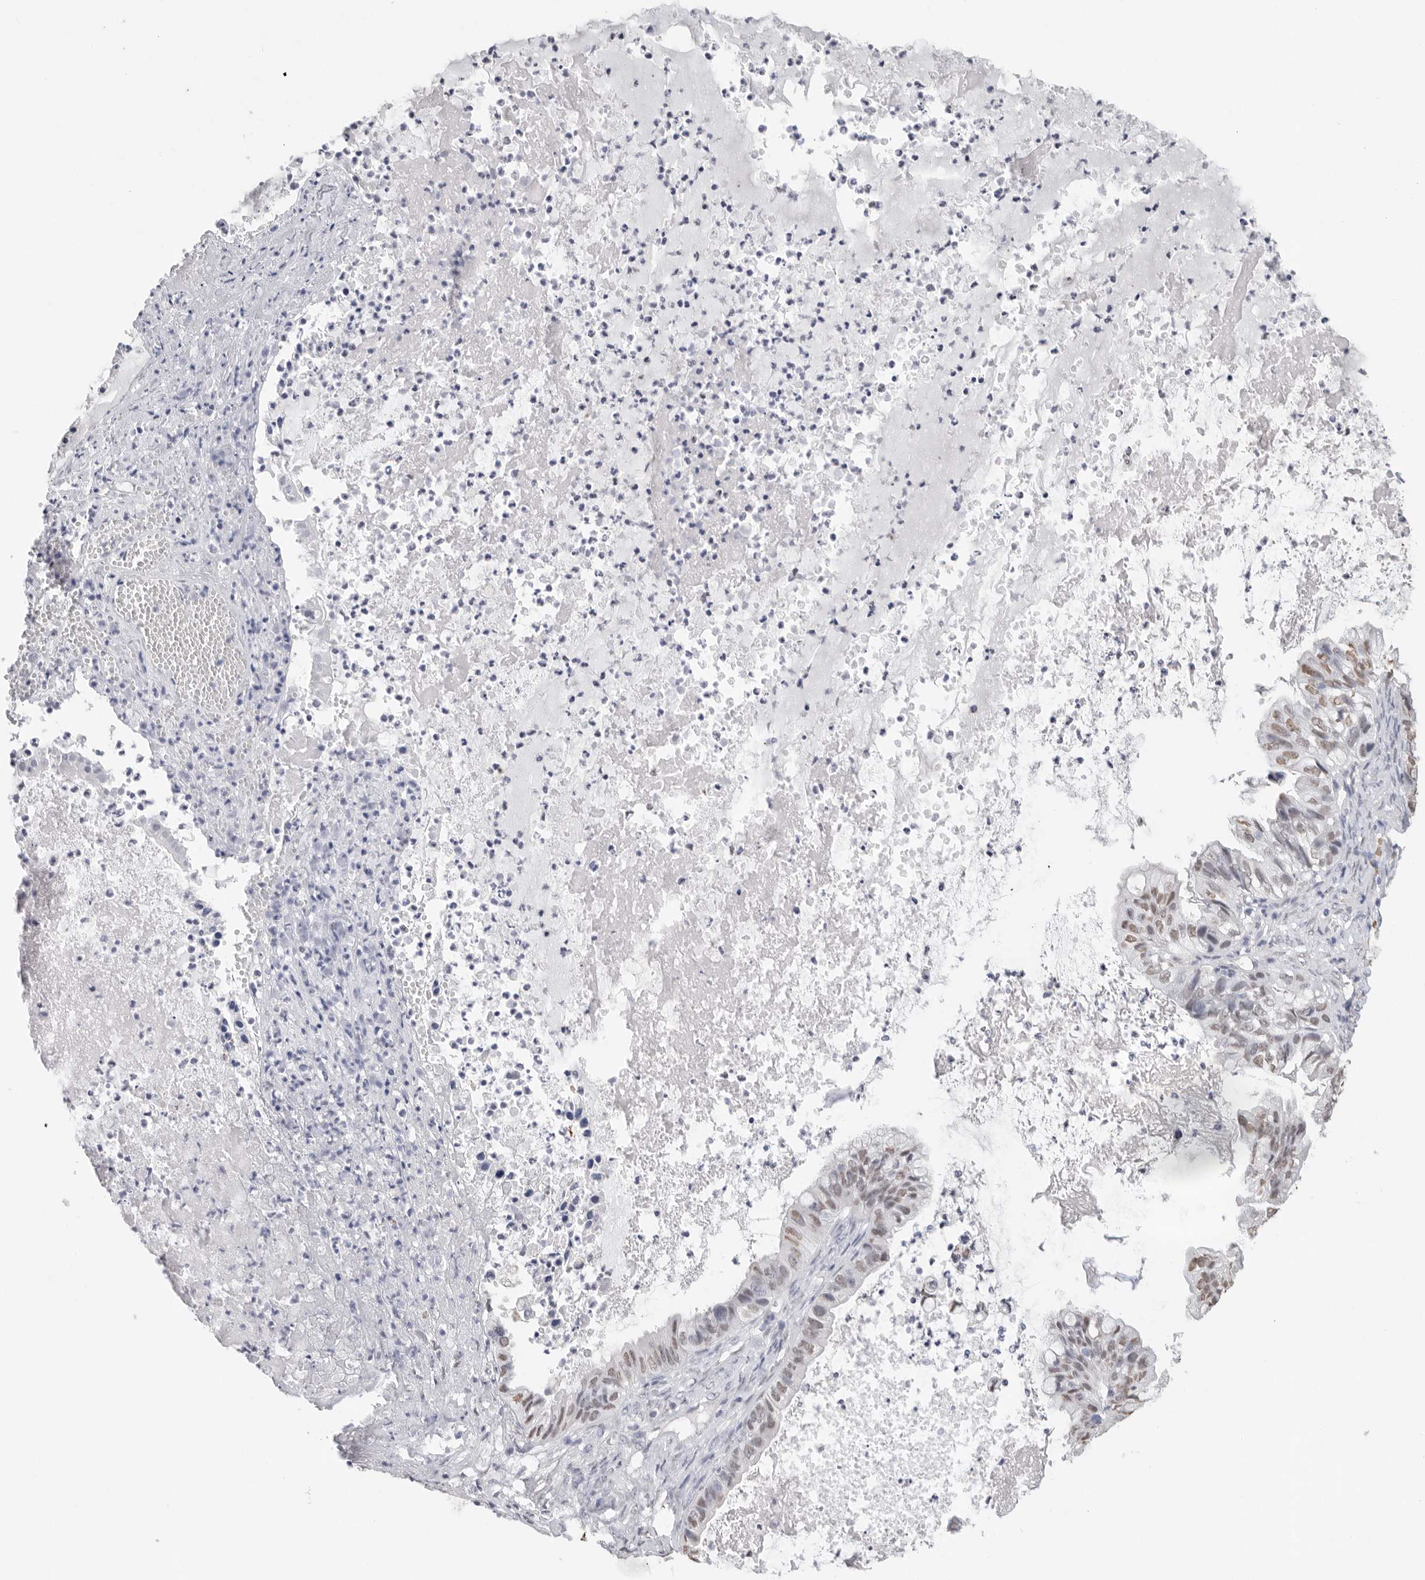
{"staining": {"intensity": "weak", "quantity": "25%-75%", "location": "nuclear"}, "tissue": "ovarian cancer", "cell_type": "Tumor cells", "image_type": "cancer", "snomed": [{"axis": "morphology", "description": "Cystadenocarcinoma, mucinous, NOS"}, {"axis": "topography", "description": "Ovary"}], "caption": "A brown stain shows weak nuclear staining of a protein in human ovarian mucinous cystadenocarcinoma tumor cells. (Brightfield microscopy of DAB IHC at high magnification).", "gene": "ARHGEF10", "patient": {"sex": "female", "age": 80}}